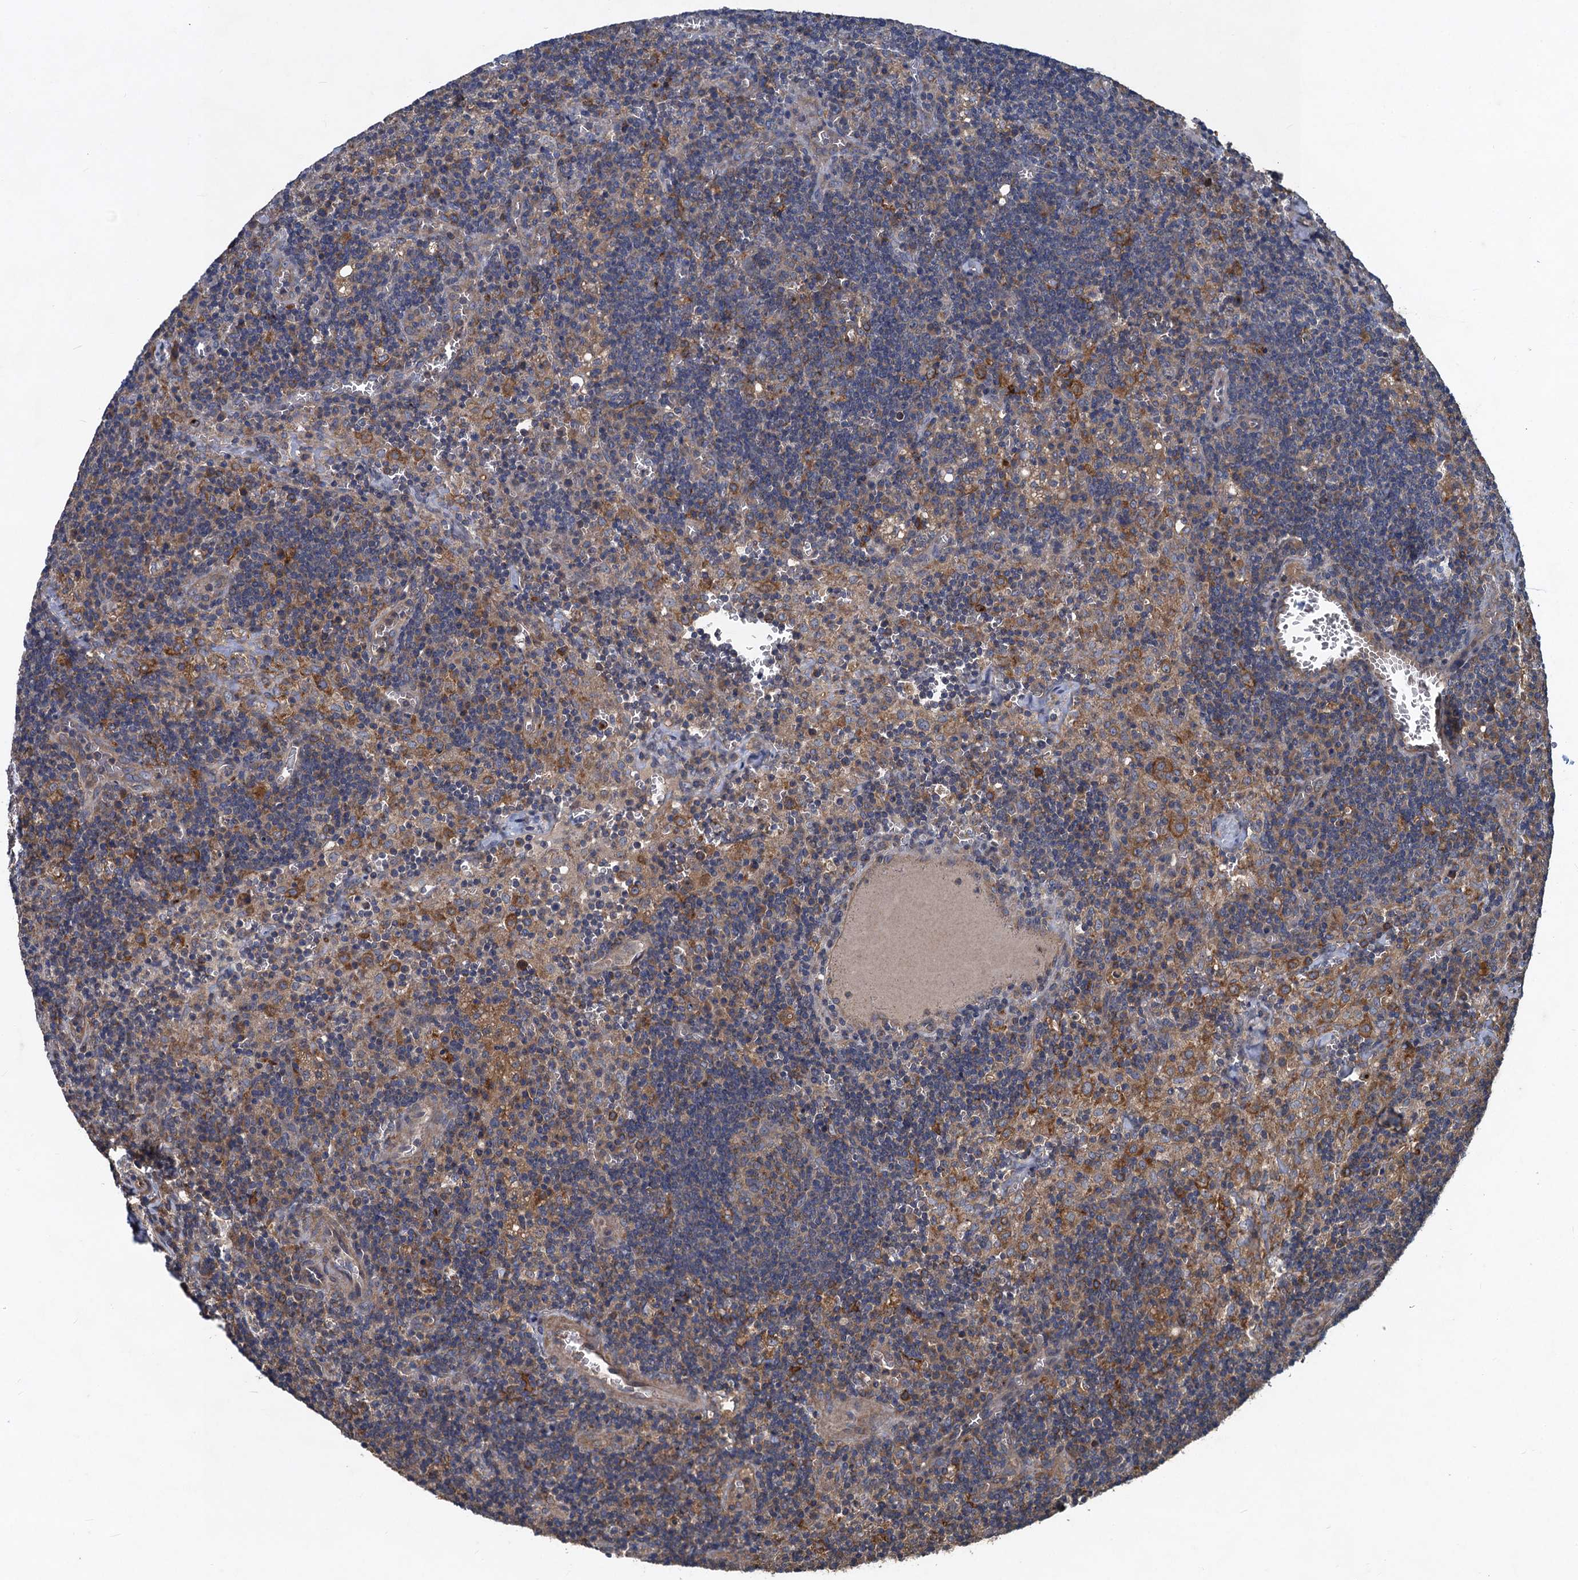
{"staining": {"intensity": "negative", "quantity": "none", "location": "none"}, "tissue": "lymph node", "cell_type": "Germinal center cells", "image_type": "normal", "snomed": [{"axis": "morphology", "description": "Normal tissue, NOS"}, {"axis": "topography", "description": "Lymph node"}], "caption": "DAB (3,3'-diaminobenzidine) immunohistochemical staining of normal human lymph node reveals no significant staining in germinal center cells. (DAB (3,3'-diaminobenzidine) IHC with hematoxylin counter stain).", "gene": "SNAP29", "patient": {"sex": "male", "age": 58}}